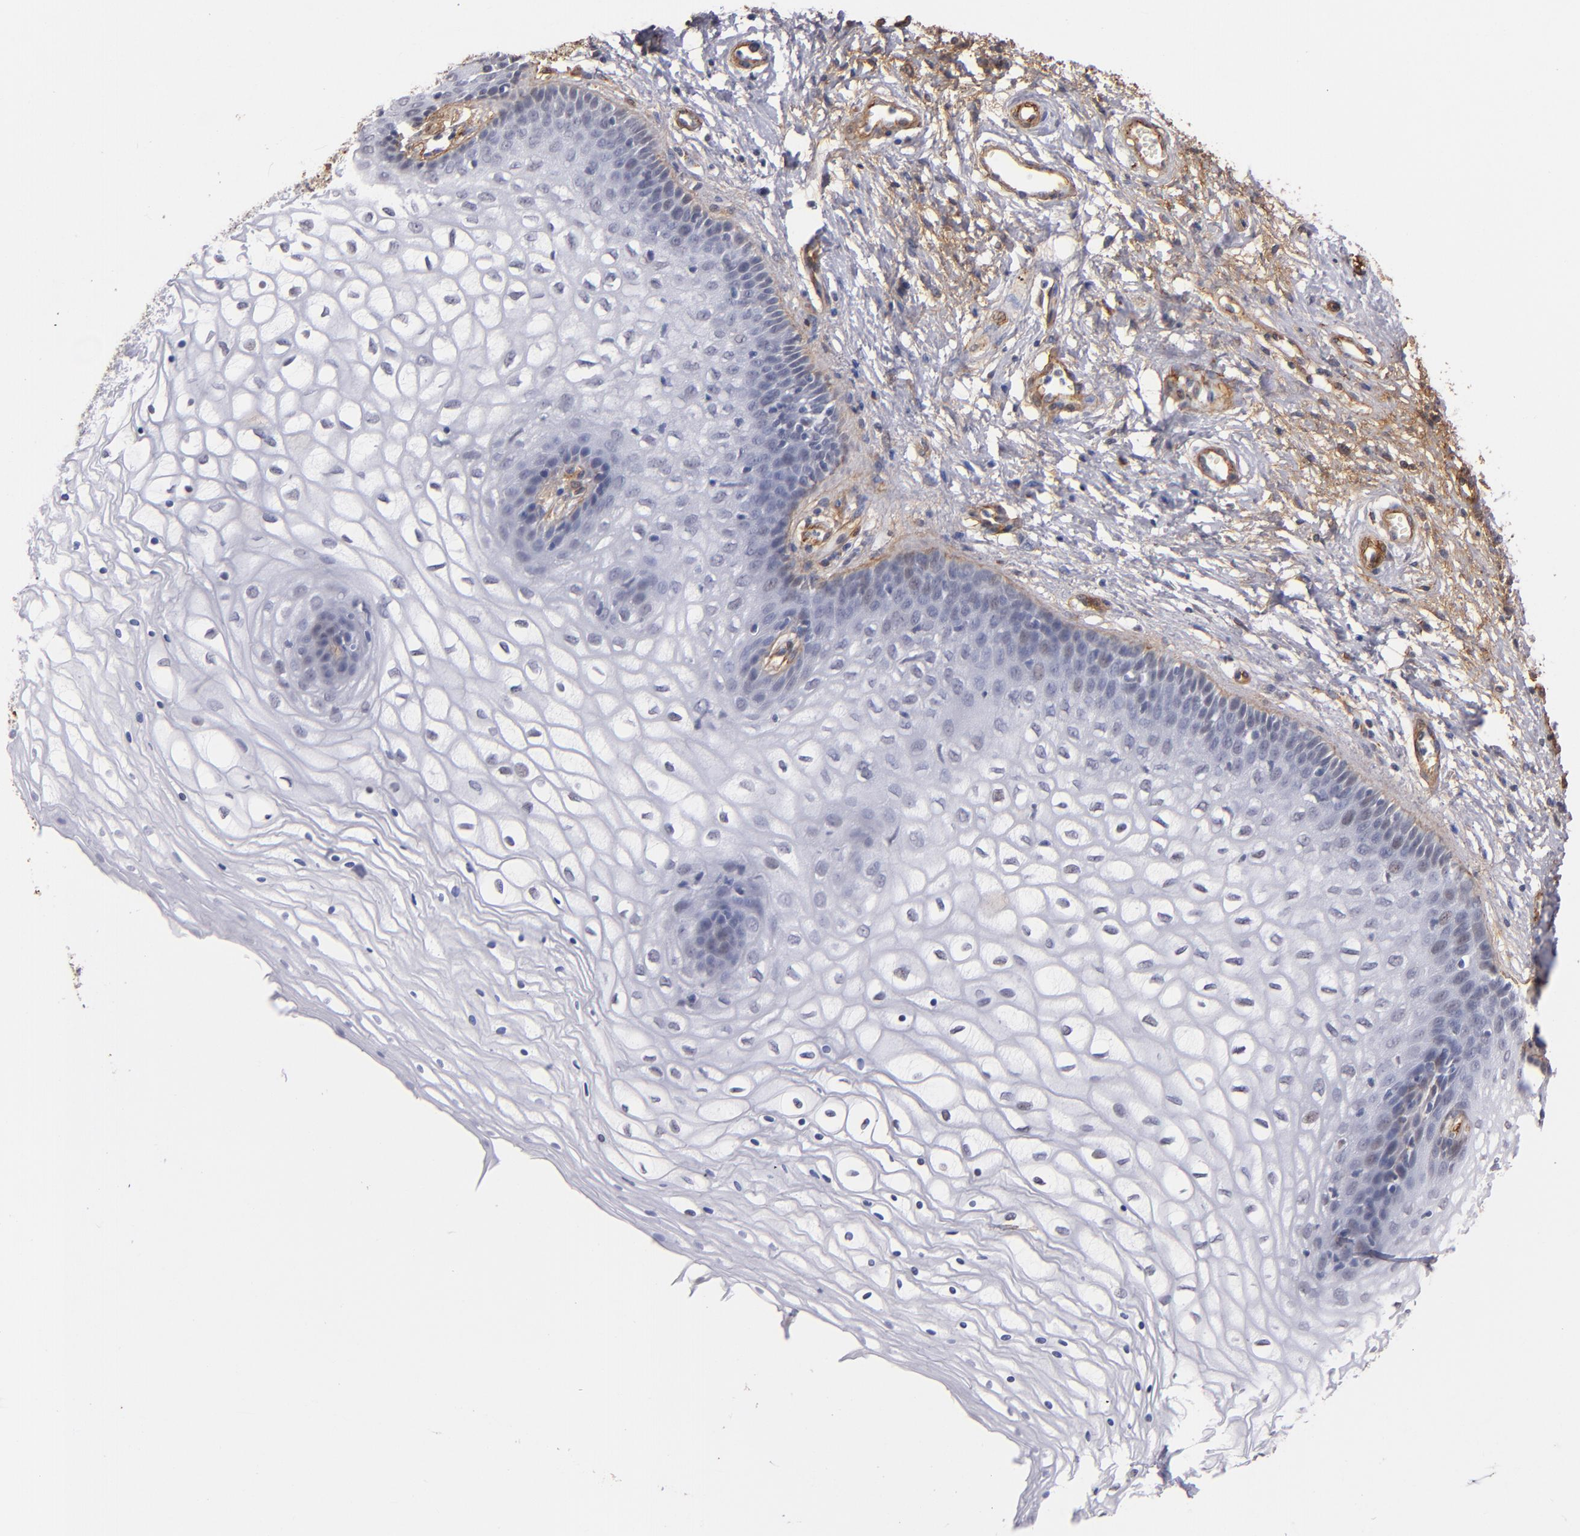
{"staining": {"intensity": "moderate", "quantity": "<25%", "location": "cytoplasmic/membranous"}, "tissue": "vagina", "cell_type": "Squamous epithelial cells", "image_type": "normal", "snomed": [{"axis": "morphology", "description": "Normal tissue, NOS"}, {"axis": "topography", "description": "Vagina"}], "caption": "Protein staining by IHC demonstrates moderate cytoplasmic/membranous positivity in approximately <25% of squamous epithelial cells in benign vagina. Using DAB (brown) and hematoxylin (blue) stains, captured at high magnification using brightfield microscopy.", "gene": "LAMC1", "patient": {"sex": "female", "age": 34}}